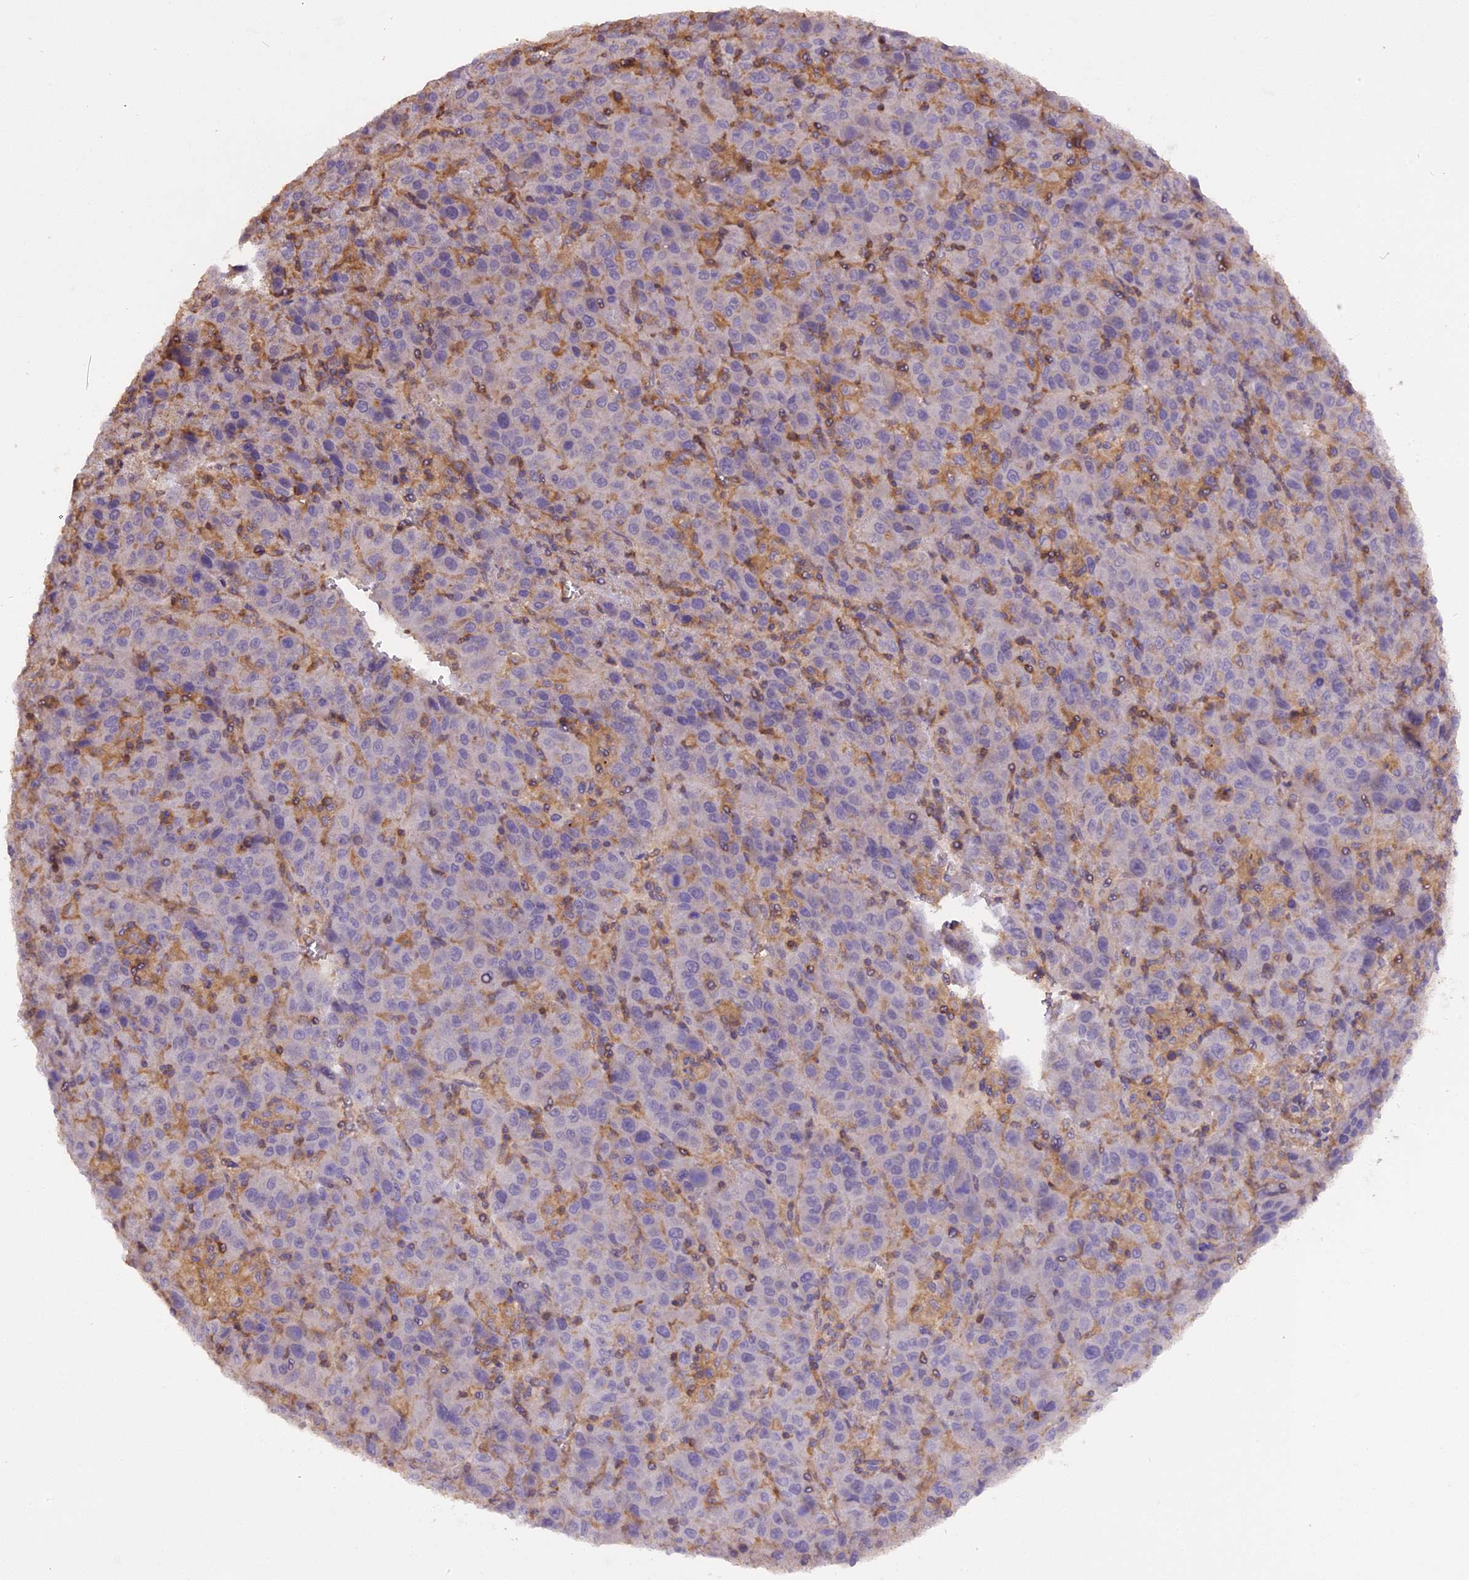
{"staining": {"intensity": "negative", "quantity": "none", "location": "none"}, "tissue": "liver cancer", "cell_type": "Tumor cells", "image_type": "cancer", "snomed": [{"axis": "morphology", "description": "Carcinoma, Hepatocellular, NOS"}, {"axis": "topography", "description": "Liver"}], "caption": "An image of liver cancer stained for a protein shows no brown staining in tumor cells.", "gene": "STOML1", "patient": {"sex": "female", "age": 53}}